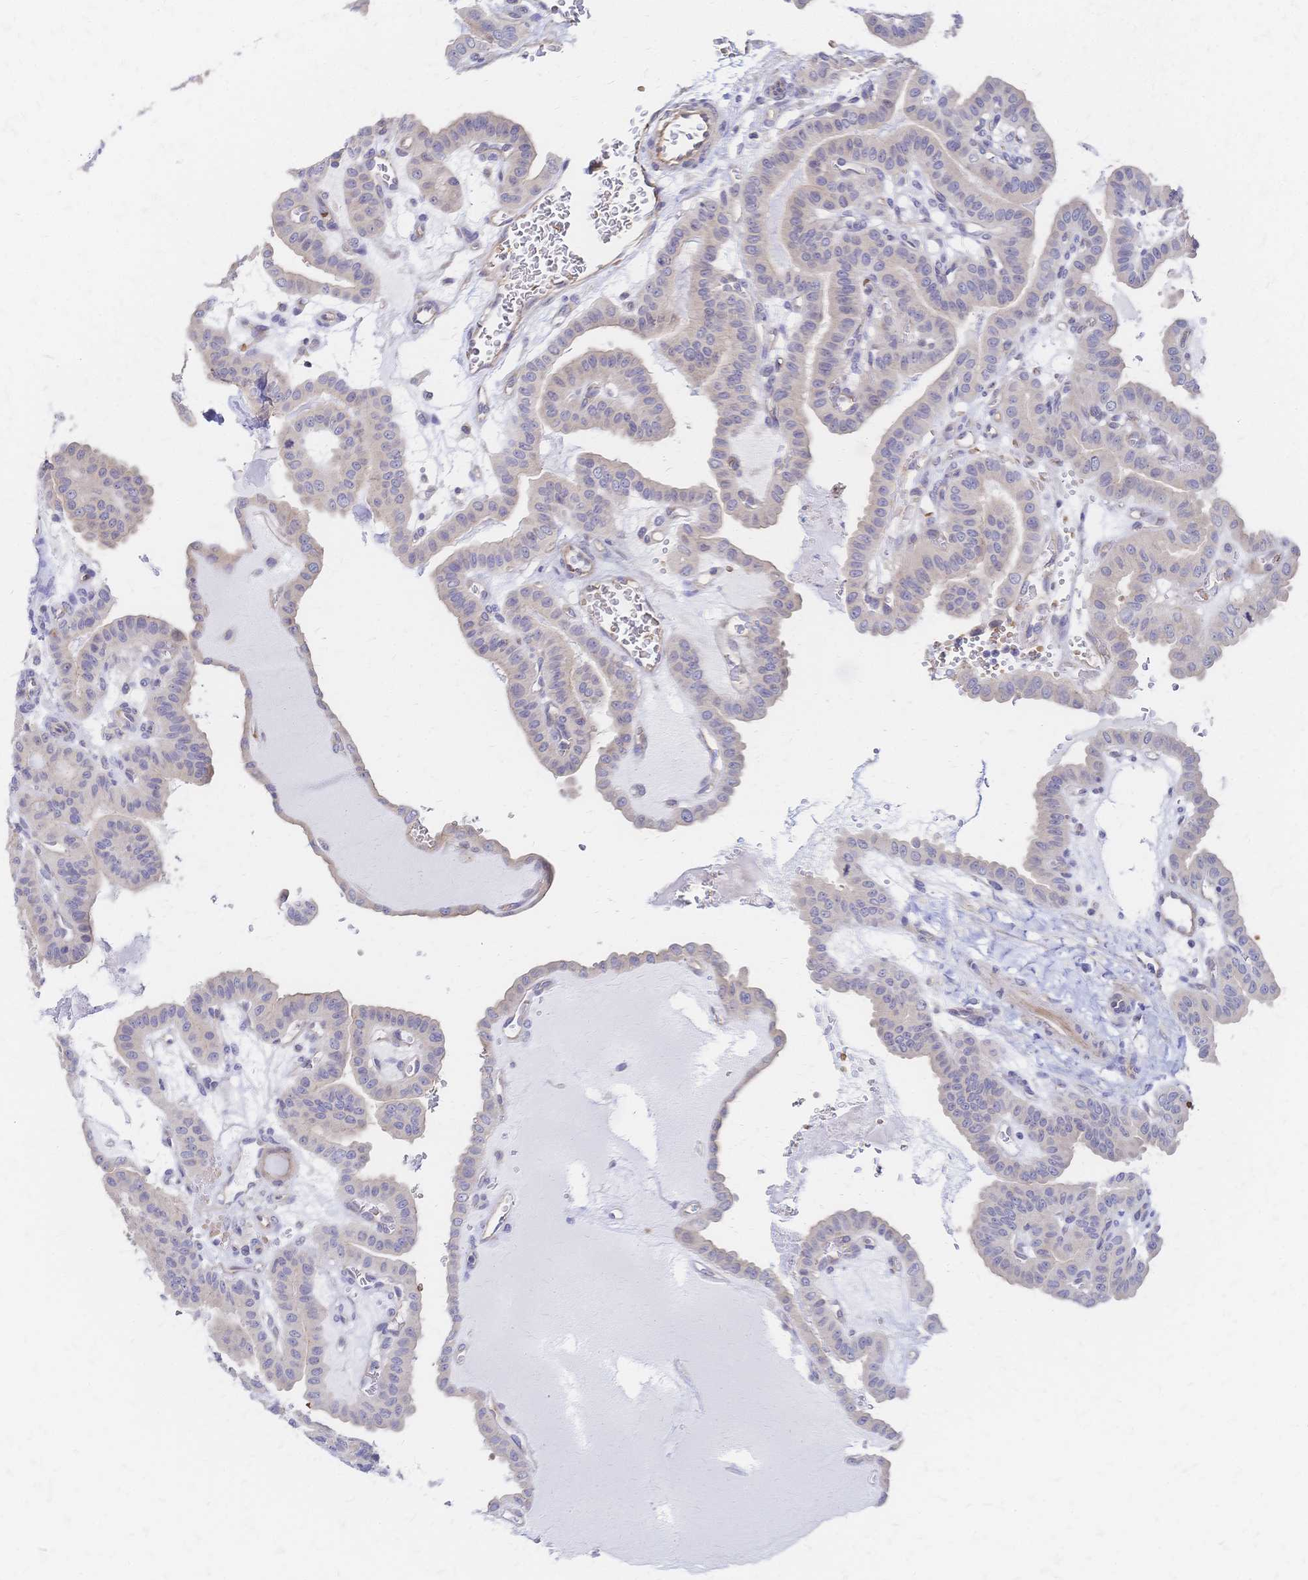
{"staining": {"intensity": "negative", "quantity": "none", "location": "none"}, "tissue": "thyroid cancer", "cell_type": "Tumor cells", "image_type": "cancer", "snomed": [{"axis": "morphology", "description": "Papillary adenocarcinoma, NOS"}, {"axis": "topography", "description": "Thyroid gland"}], "caption": "Thyroid cancer (papillary adenocarcinoma) was stained to show a protein in brown. There is no significant staining in tumor cells. Nuclei are stained in blue.", "gene": "SLC5A1", "patient": {"sex": "male", "age": 87}}